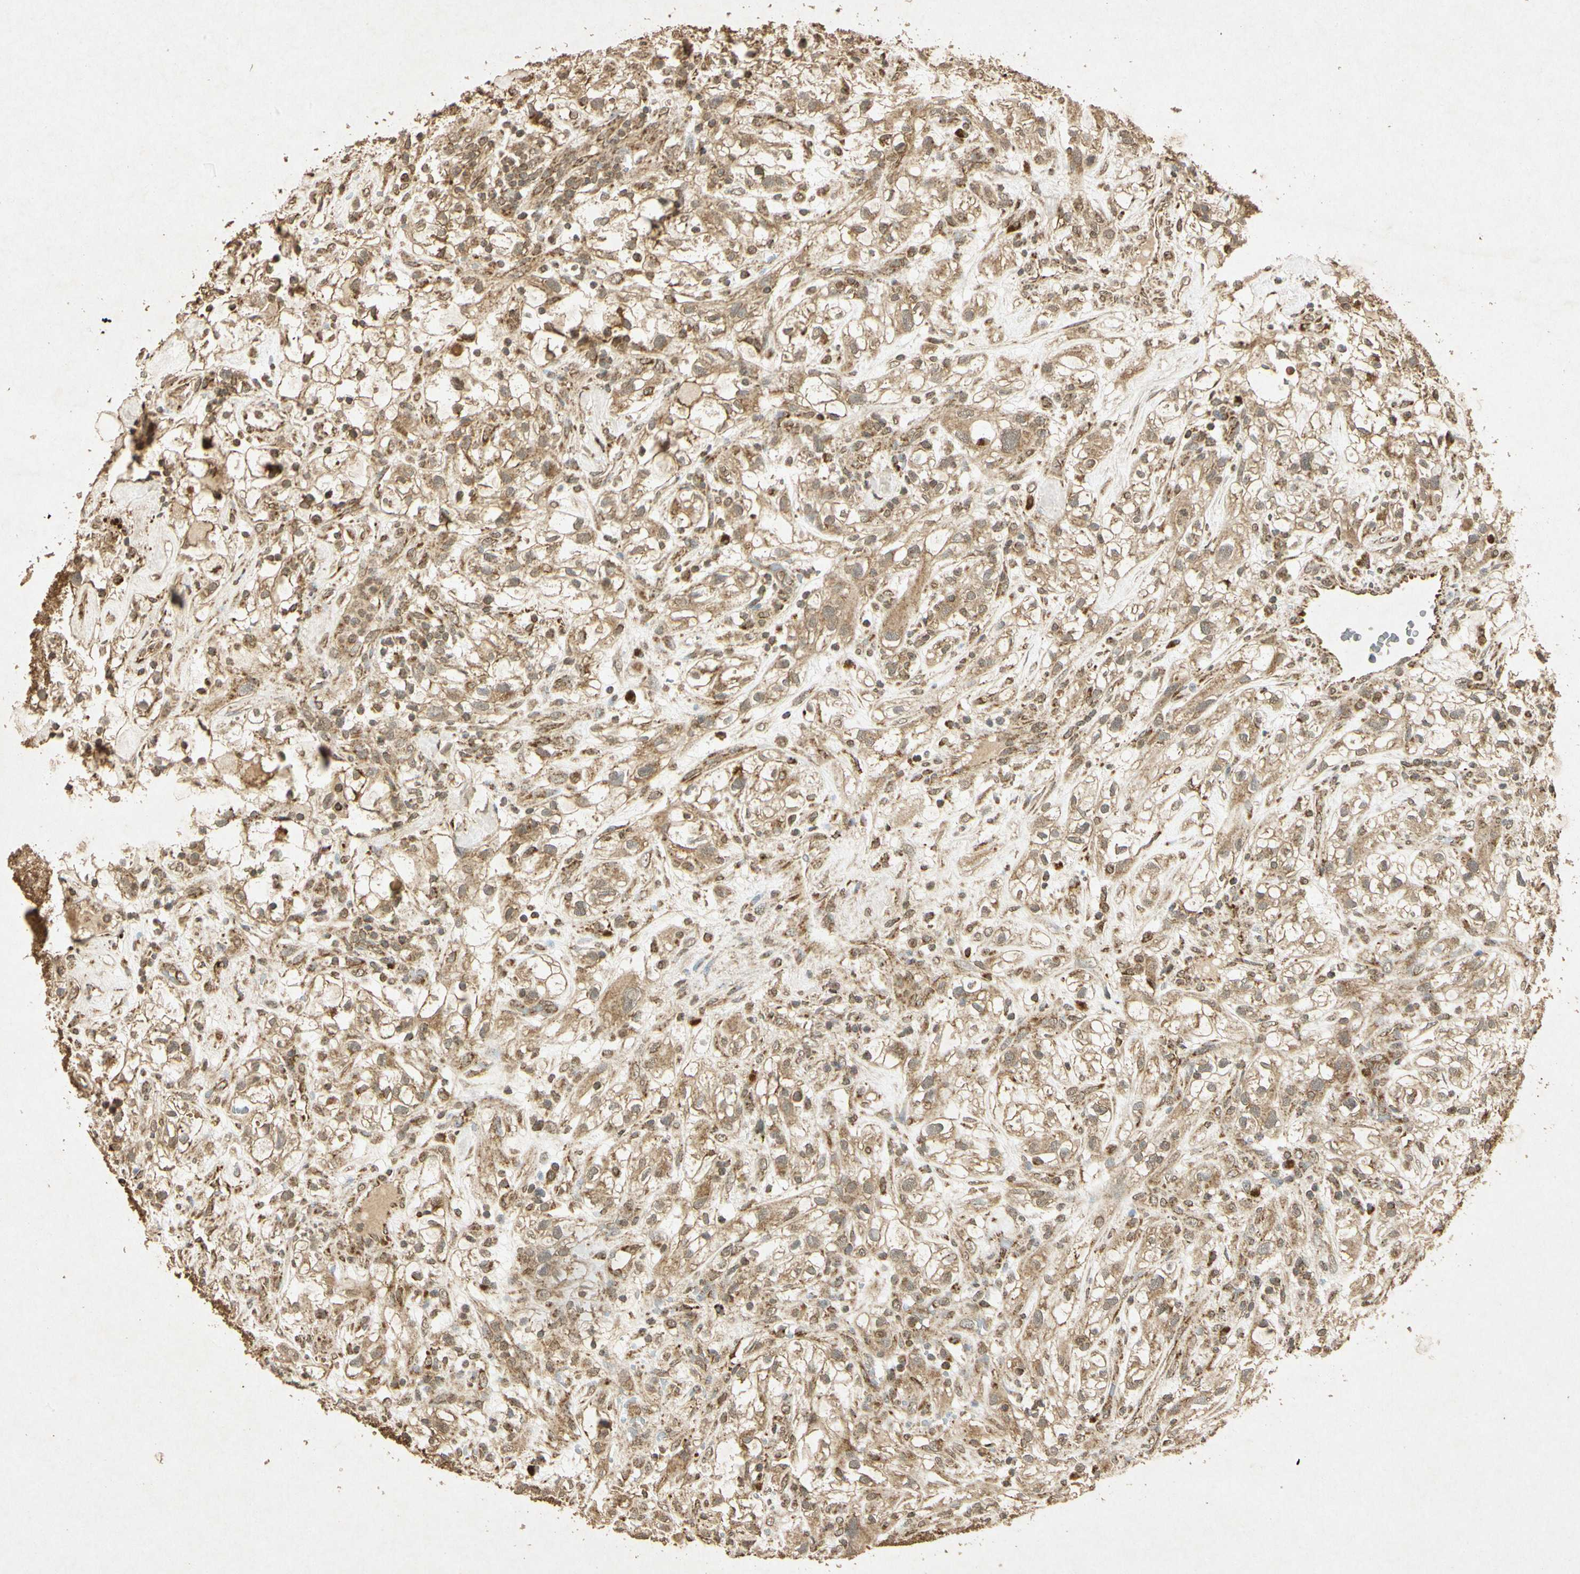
{"staining": {"intensity": "moderate", "quantity": ">75%", "location": "cytoplasmic/membranous"}, "tissue": "renal cancer", "cell_type": "Tumor cells", "image_type": "cancer", "snomed": [{"axis": "morphology", "description": "Adenocarcinoma, NOS"}, {"axis": "topography", "description": "Kidney"}], "caption": "Renal cancer (adenocarcinoma) was stained to show a protein in brown. There is medium levels of moderate cytoplasmic/membranous staining in about >75% of tumor cells. Nuclei are stained in blue.", "gene": "PRDX3", "patient": {"sex": "female", "age": 60}}